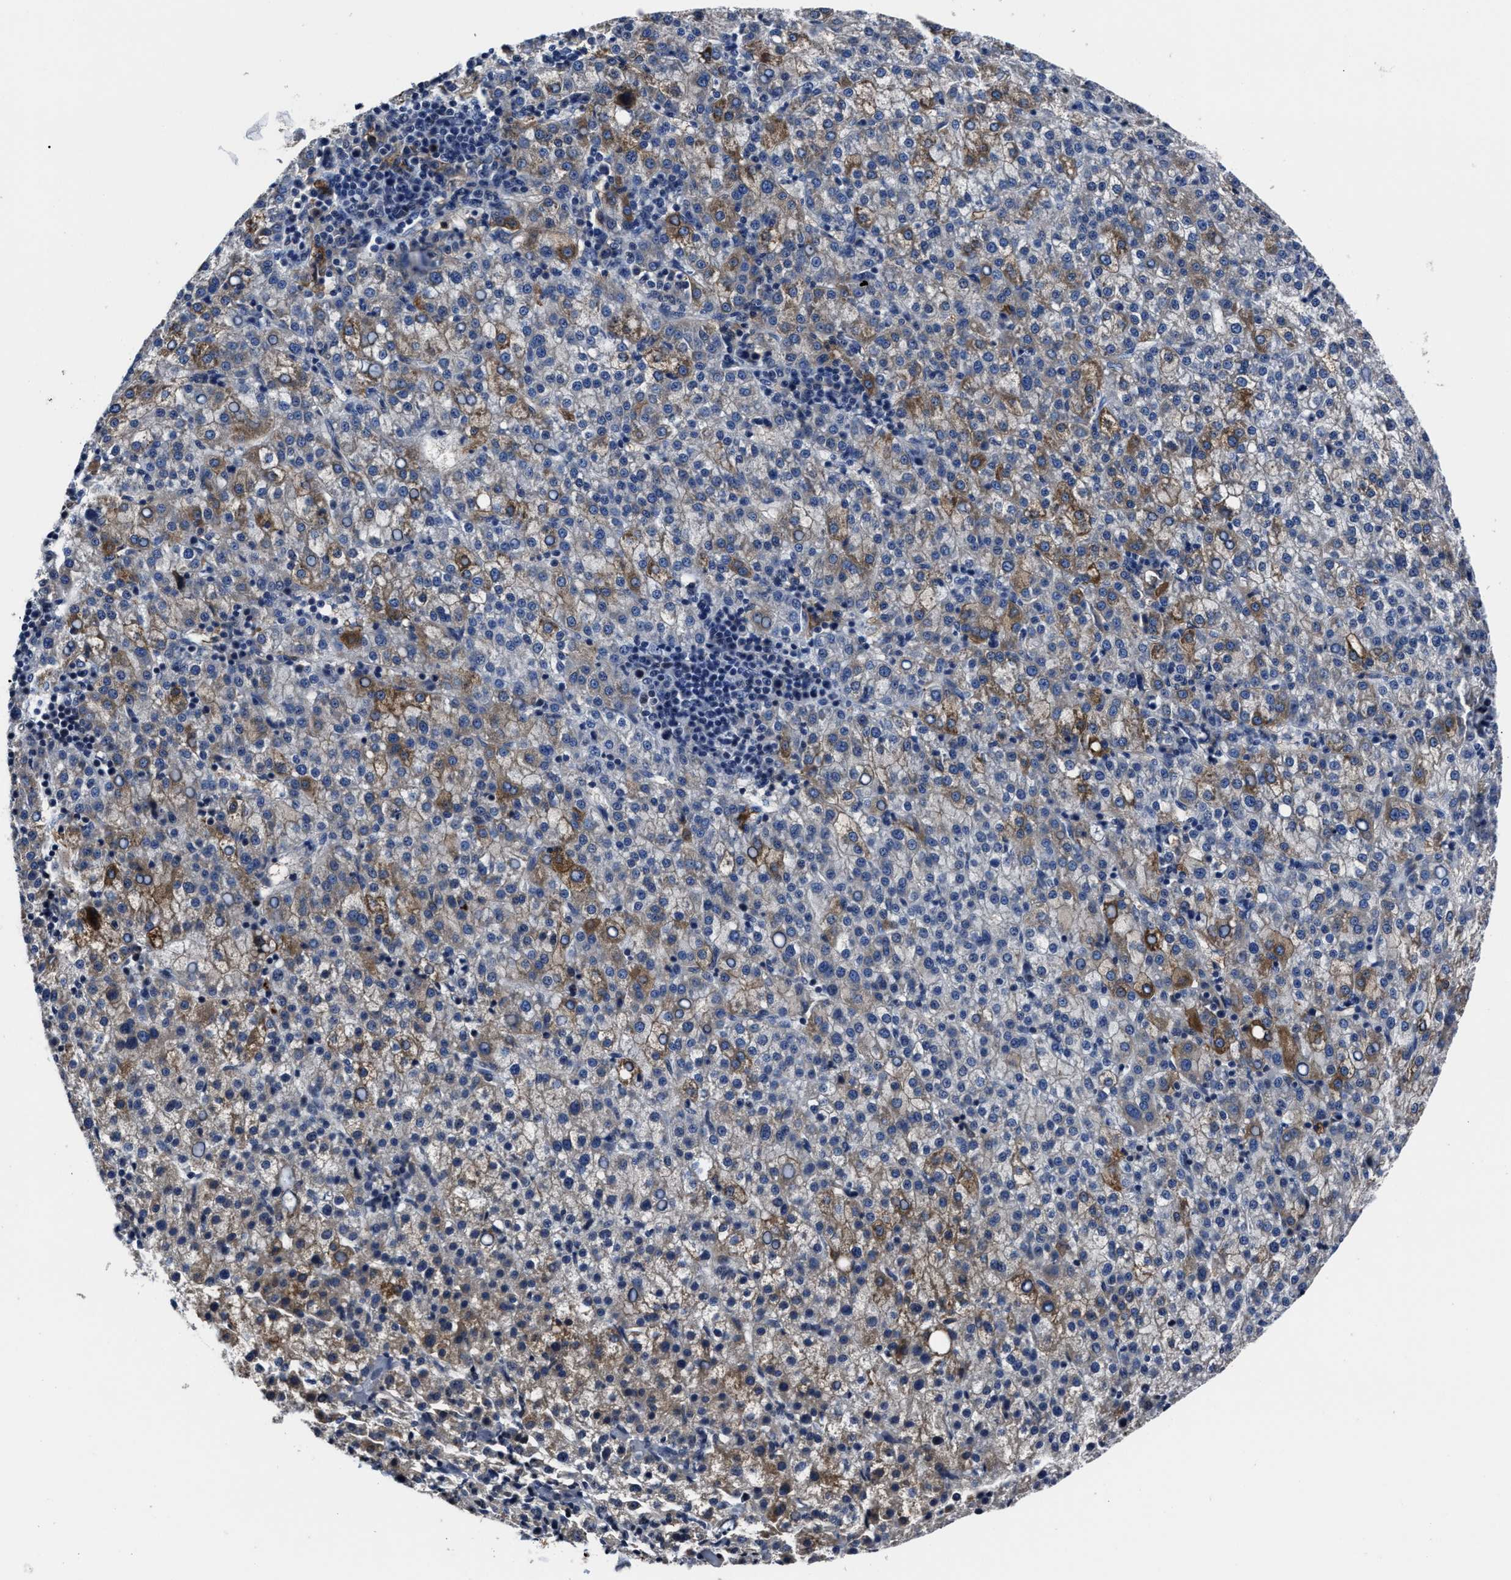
{"staining": {"intensity": "moderate", "quantity": "25%-75%", "location": "cytoplasmic/membranous"}, "tissue": "liver cancer", "cell_type": "Tumor cells", "image_type": "cancer", "snomed": [{"axis": "morphology", "description": "Carcinoma, Hepatocellular, NOS"}, {"axis": "topography", "description": "Liver"}], "caption": "An IHC photomicrograph of neoplastic tissue is shown. Protein staining in brown highlights moderate cytoplasmic/membranous positivity in liver cancer within tumor cells. Nuclei are stained in blue.", "gene": "RSBN1L", "patient": {"sex": "female", "age": 58}}